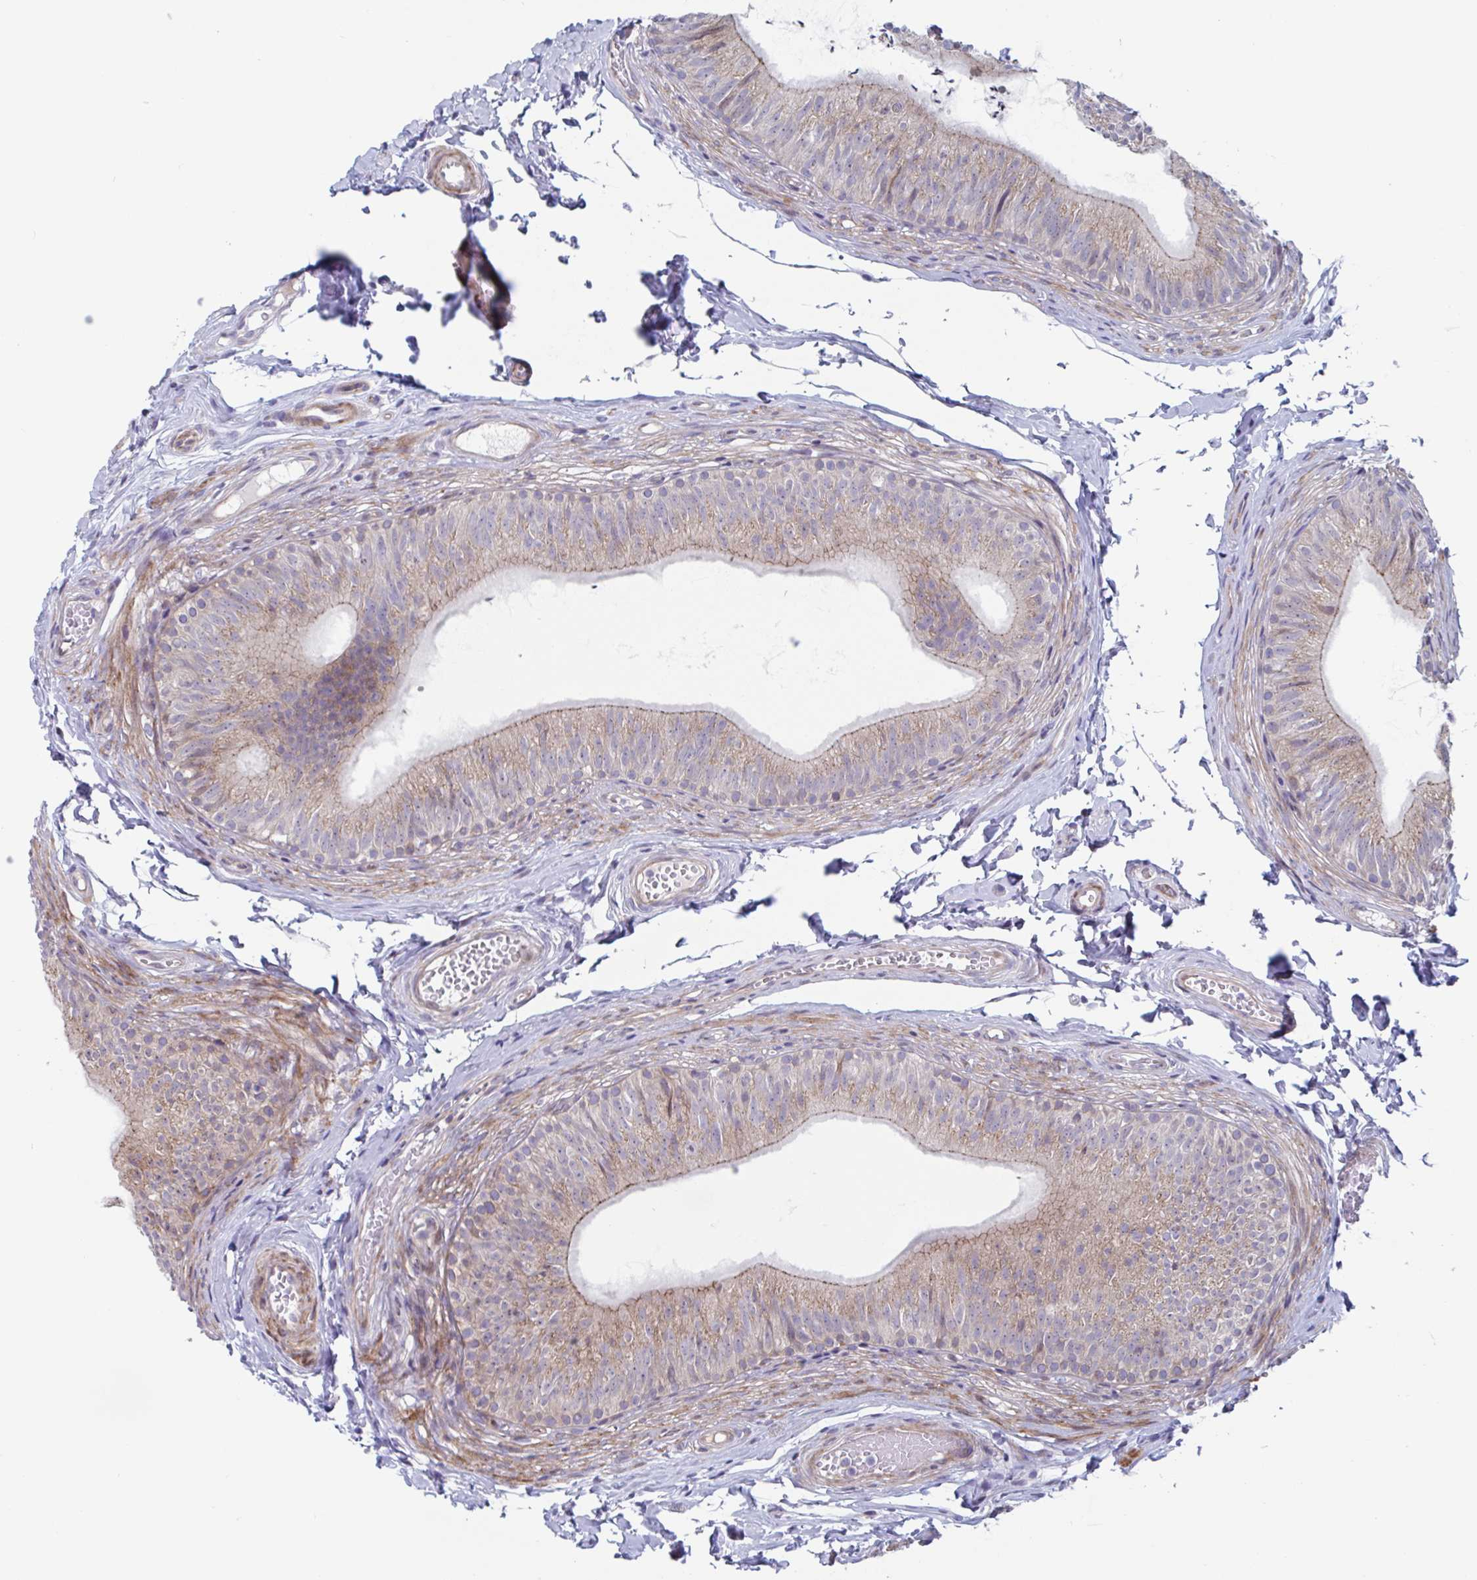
{"staining": {"intensity": "moderate", "quantity": "25%-75%", "location": "cytoplasmic/membranous"}, "tissue": "epididymis", "cell_type": "Glandular cells", "image_type": "normal", "snomed": [{"axis": "morphology", "description": "Normal tissue, NOS"}, {"axis": "topography", "description": "Epididymis, spermatic cord, NOS"}, {"axis": "topography", "description": "Epididymis"}, {"axis": "topography", "description": "Peripheral nerve tissue"}], "caption": "A histopathology image of epididymis stained for a protein shows moderate cytoplasmic/membranous brown staining in glandular cells. (Stains: DAB in brown, nuclei in blue, Microscopy: brightfield microscopy at high magnification).", "gene": "DUXA", "patient": {"sex": "male", "age": 29}}